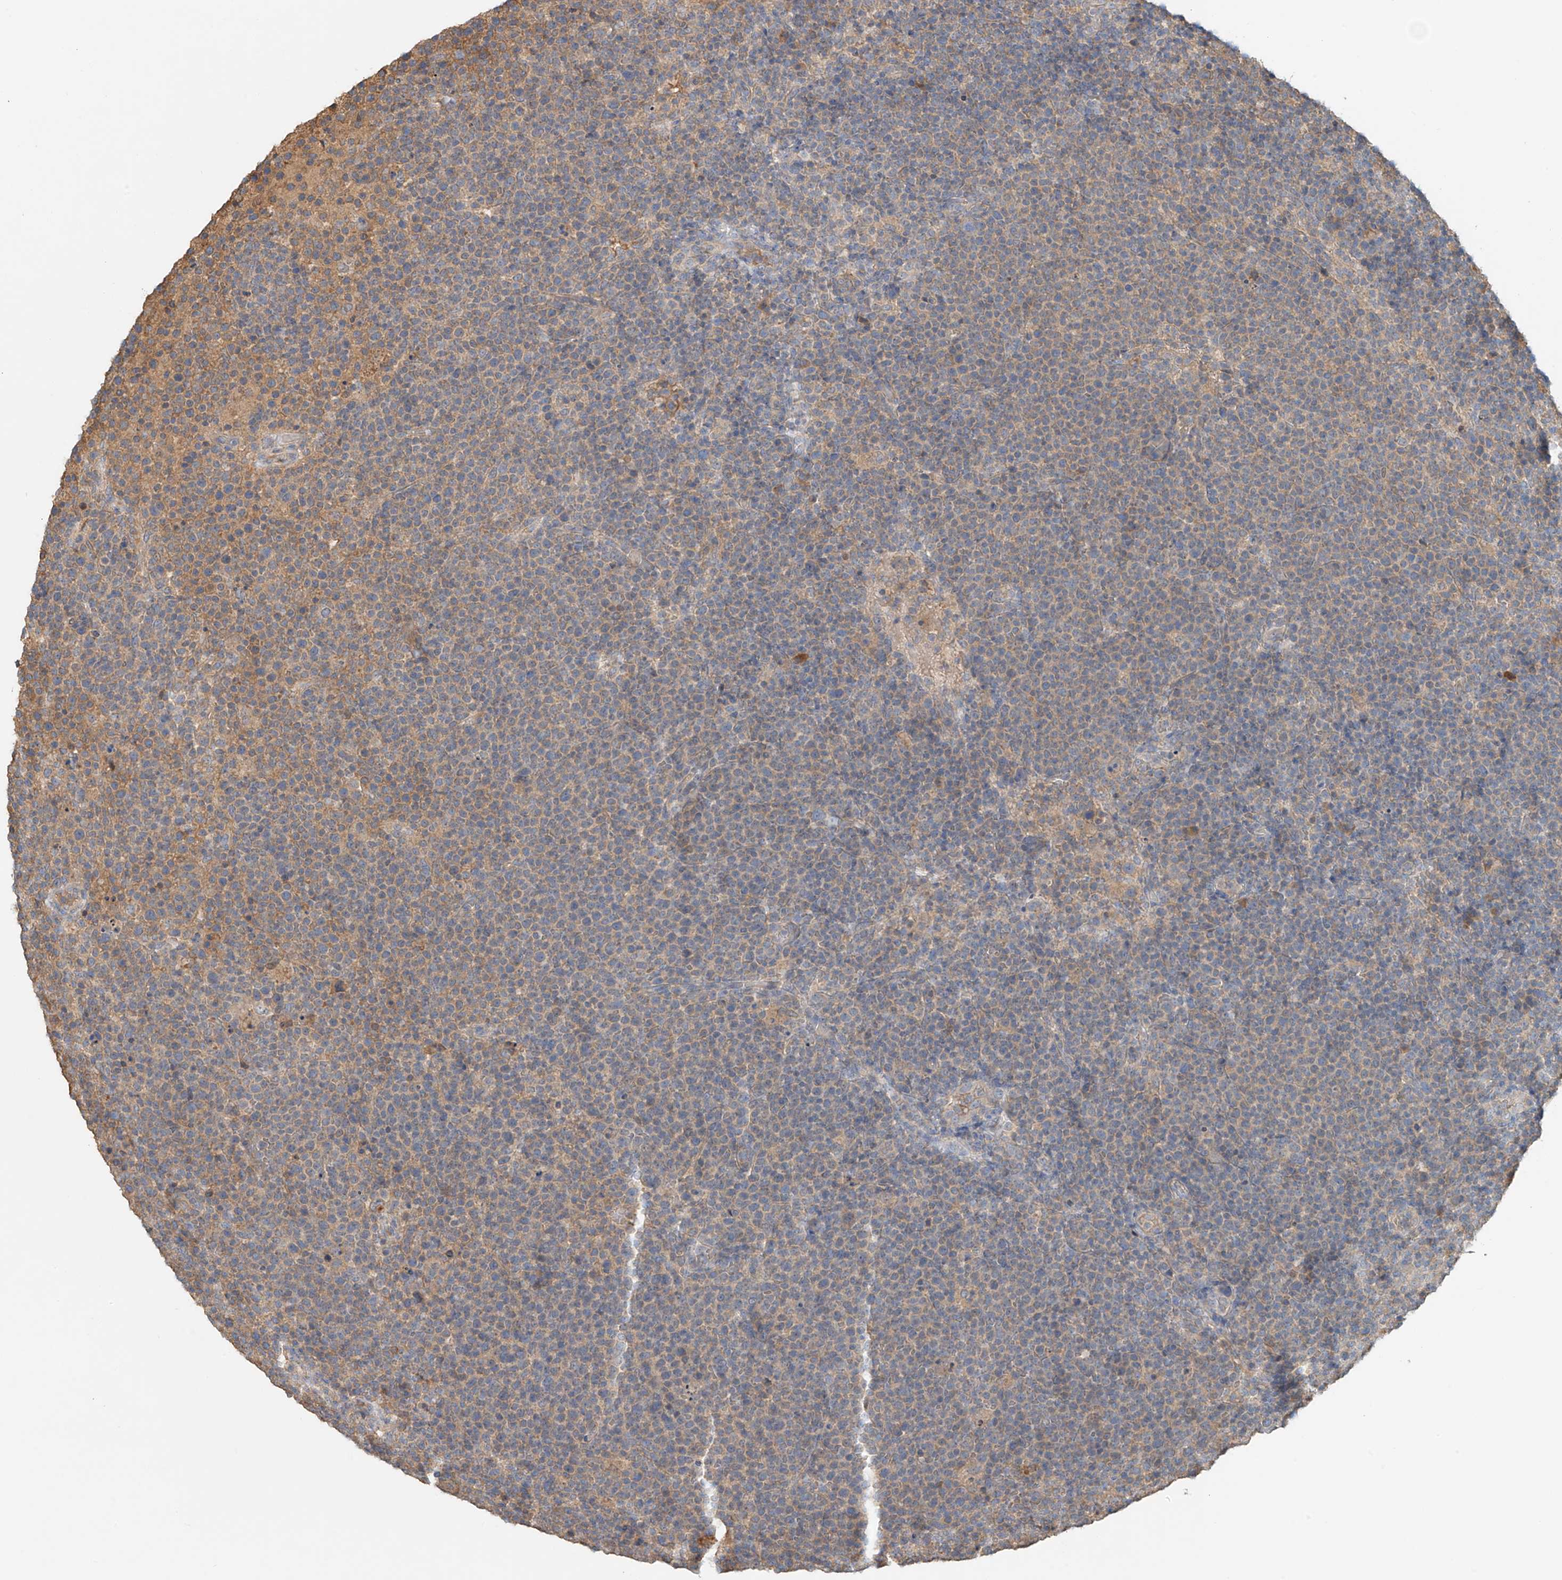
{"staining": {"intensity": "weak", "quantity": "25%-75%", "location": "cytoplasmic/membranous"}, "tissue": "lymphoma", "cell_type": "Tumor cells", "image_type": "cancer", "snomed": [{"axis": "morphology", "description": "Malignant lymphoma, non-Hodgkin's type, High grade"}, {"axis": "topography", "description": "Lymph node"}], "caption": "A brown stain labels weak cytoplasmic/membranous positivity of a protein in human high-grade malignant lymphoma, non-Hodgkin's type tumor cells. (DAB (3,3'-diaminobenzidine) IHC, brown staining for protein, blue staining for nuclei).", "gene": "GNB1L", "patient": {"sex": "male", "age": 61}}